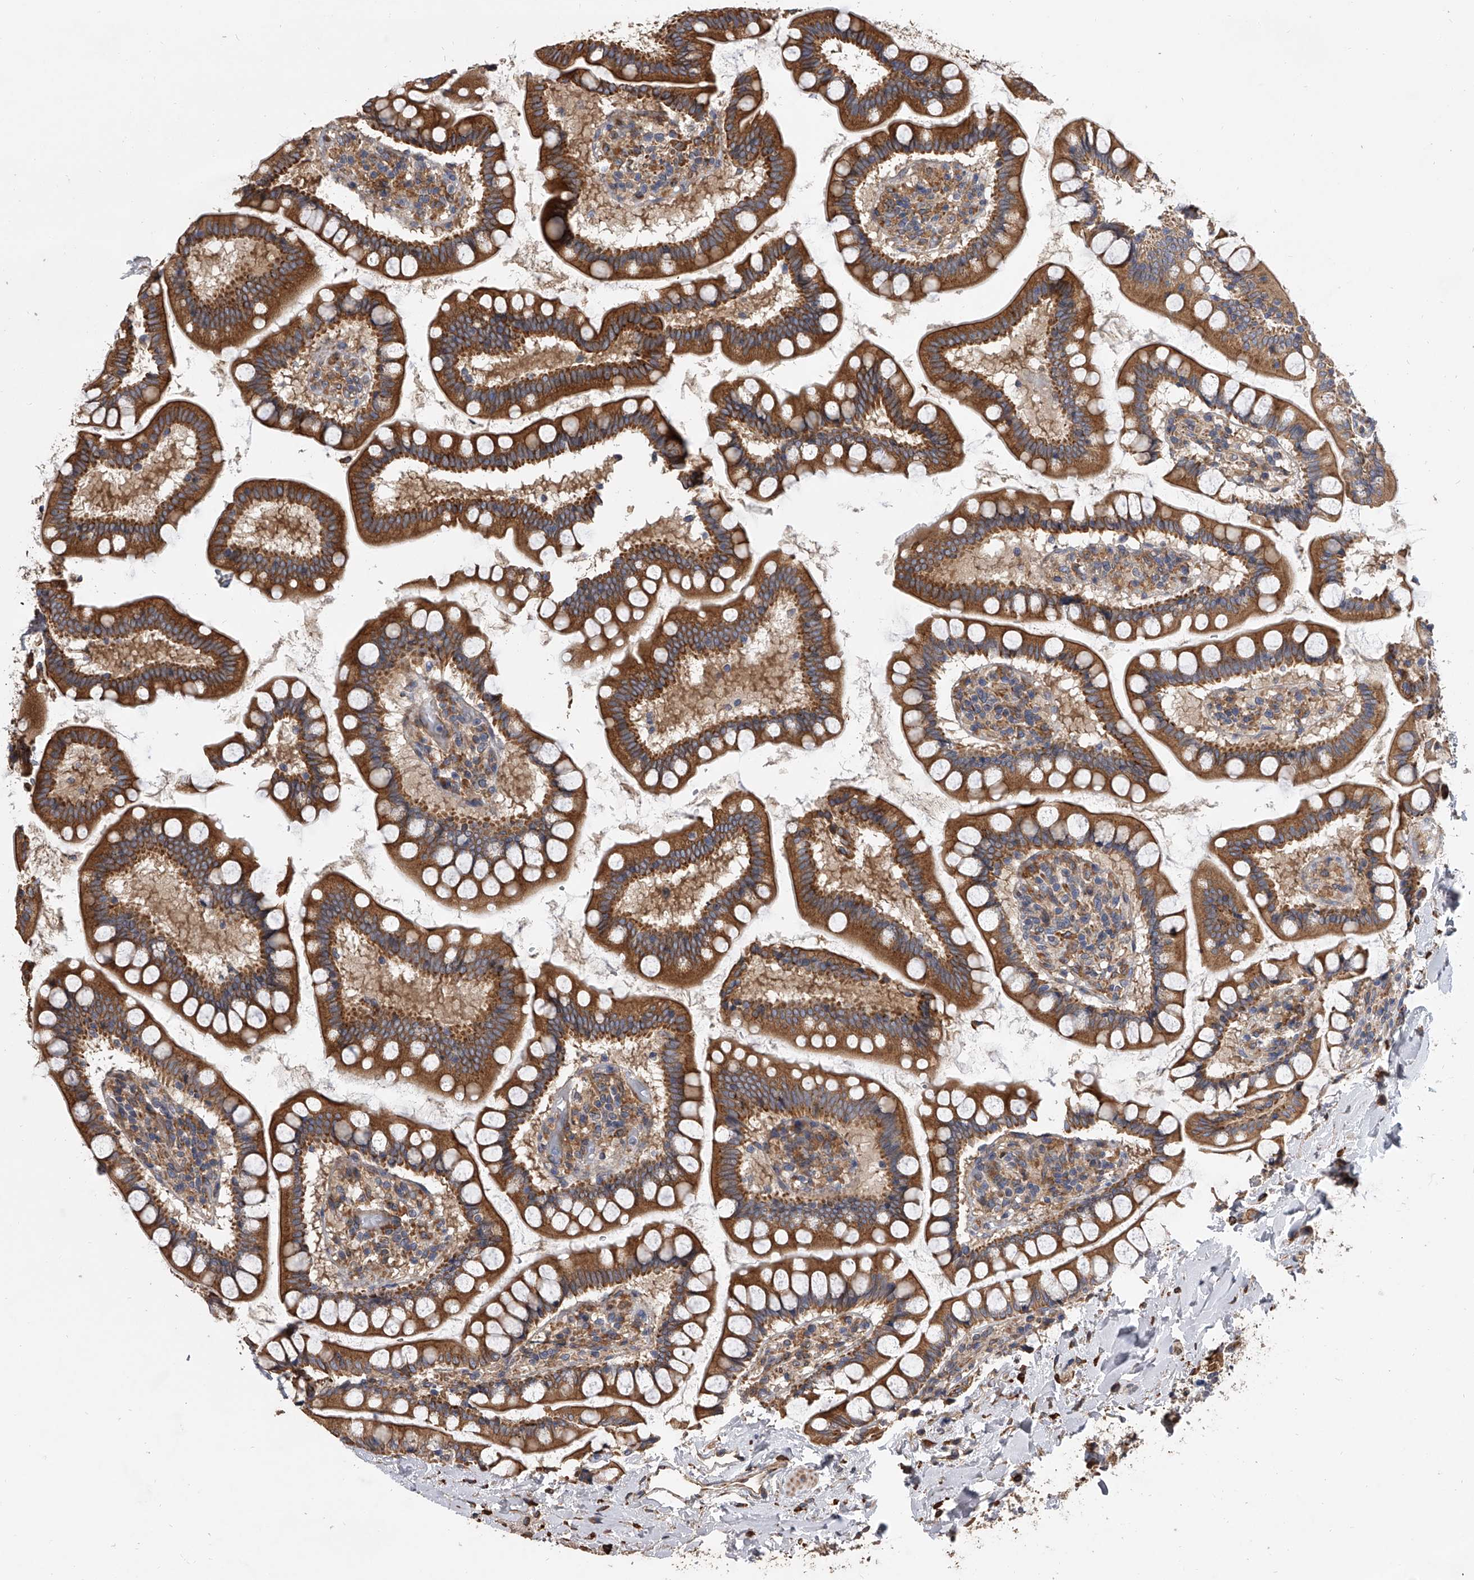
{"staining": {"intensity": "moderate", "quantity": ">75%", "location": "cytoplasmic/membranous"}, "tissue": "small intestine", "cell_type": "Glandular cells", "image_type": "normal", "snomed": [{"axis": "morphology", "description": "Normal tissue, NOS"}, {"axis": "topography", "description": "Small intestine"}], "caption": "A high-resolution micrograph shows immunohistochemistry (IHC) staining of normal small intestine, which demonstrates moderate cytoplasmic/membranous expression in about >75% of glandular cells. The protein of interest is stained brown, and the nuclei are stained in blue (DAB (3,3'-diaminobenzidine) IHC with brightfield microscopy, high magnification).", "gene": "EXOC4", "patient": {"sex": "female", "age": 84}}